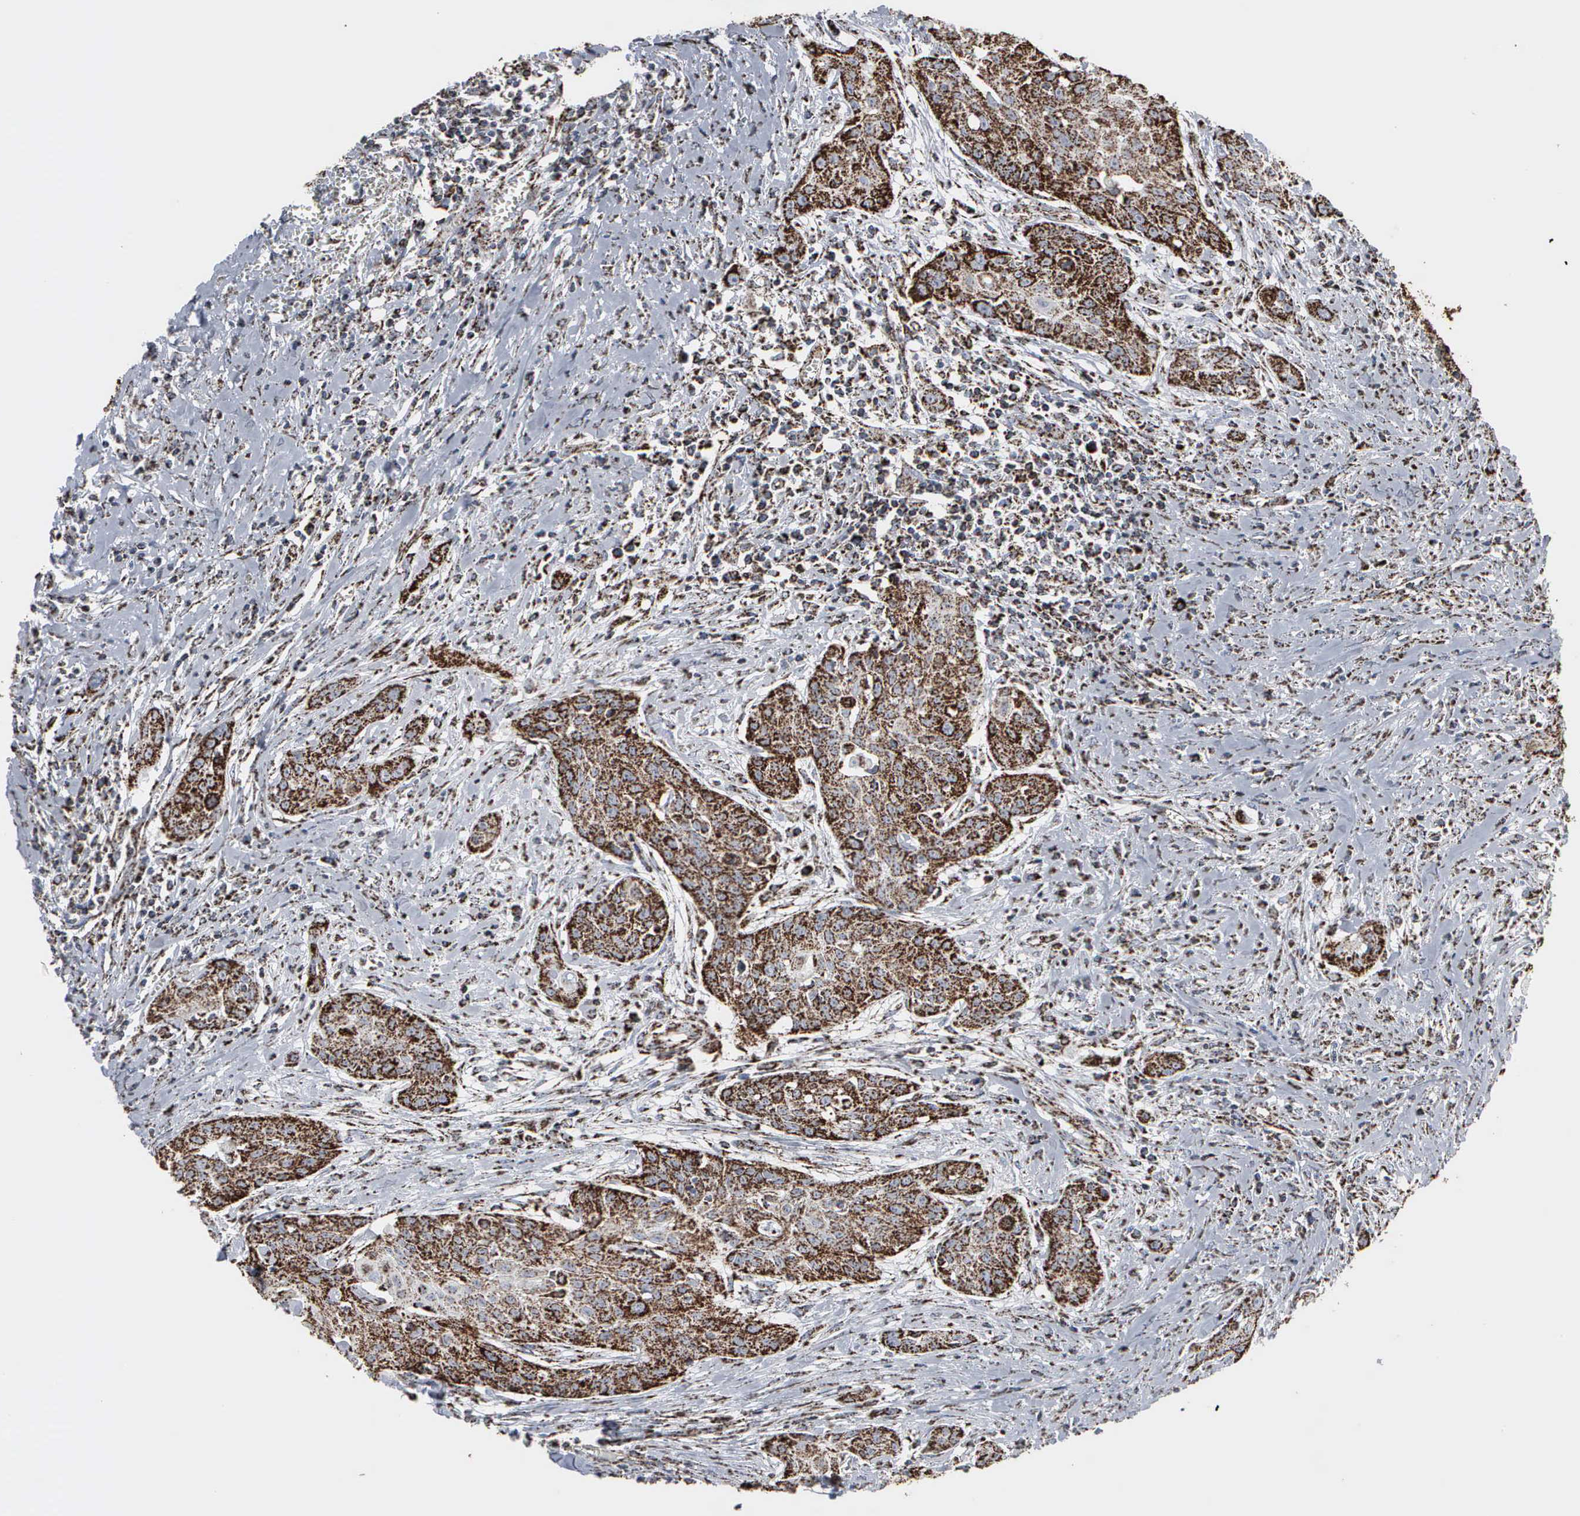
{"staining": {"intensity": "strong", "quantity": ">75%", "location": "cytoplasmic/membranous"}, "tissue": "head and neck cancer", "cell_type": "Tumor cells", "image_type": "cancer", "snomed": [{"axis": "morphology", "description": "Squamous cell carcinoma, NOS"}, {"axis": "morphology", "description": "Squamous cell carcinoma, metastatic, NOS"}, {"axis": "topography", "description": "Lymph node"}, {"axis": "topography", "description": "Salivary gland"}, {"axis": "topography", "description": "Head-Neck"}], "caption": "Immunohistochemical staining of head and neck cancer (squamous cell carcinoma) exhibits high levels of strong cytoplasmic/membranous protein staining in approximately >75% of tumor cells.", "gene": "HSPA9", "patient": {"sex": "female", "age": 74}}